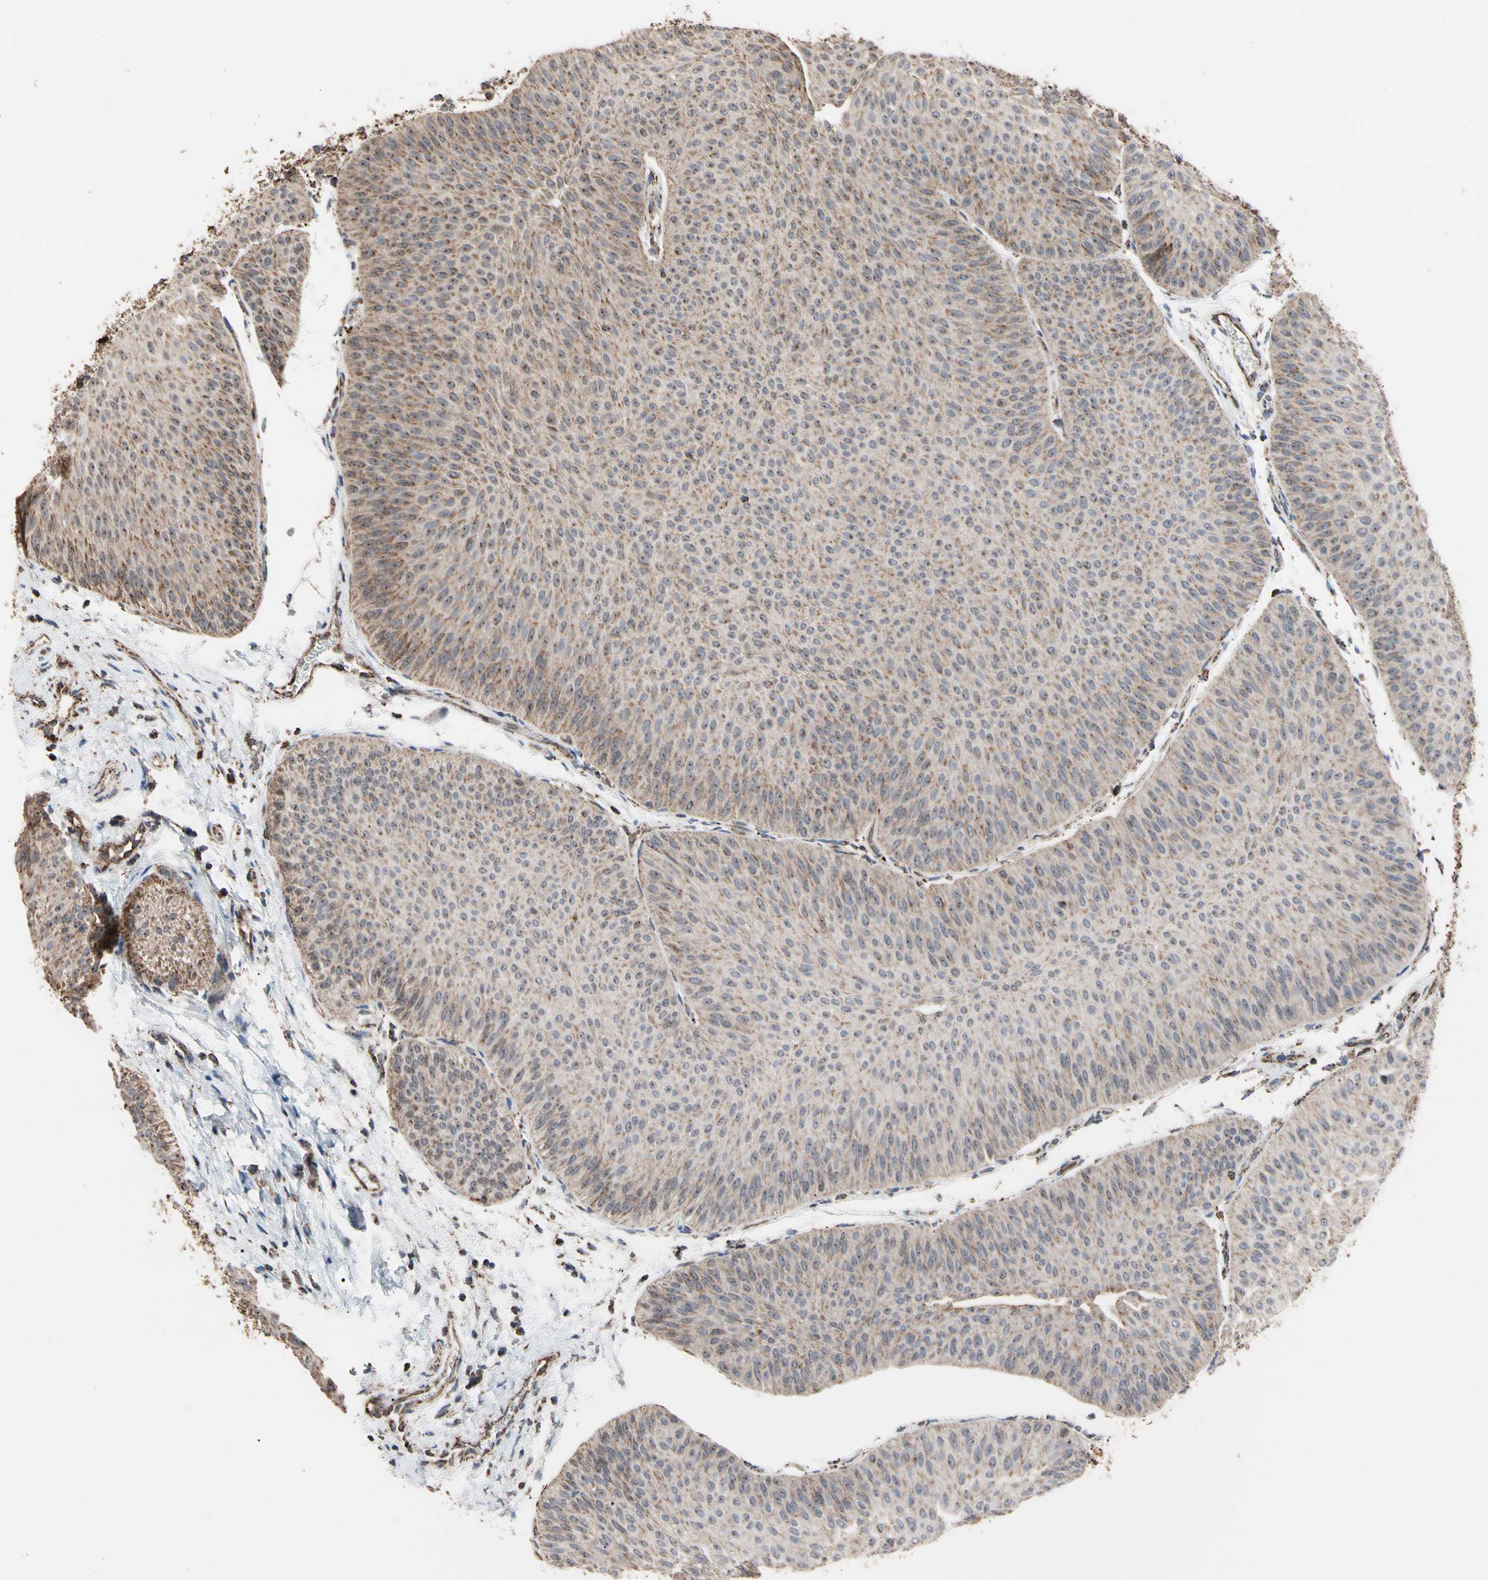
{"staining": {"intensity": "moderate", "quantity": ">75%", "location": "cytoplasmic/membranous"}, "tissue": "urothelial cancer", "cell_type": "Tumor cells", "image_type": "cancer", "snomed": [{"axis": "morphology", "description": "Urothelial carcinoma, Low grade"}, {"axis": "topography", "description": "Urinary bladder"}], "caption": "A brown stain shows moderate cytoplasmic/membranous staining of a protein in urothelial cancer tumor cells.", "gene": "FAM110B", "patient": {"sex": "female", "age": 60}}